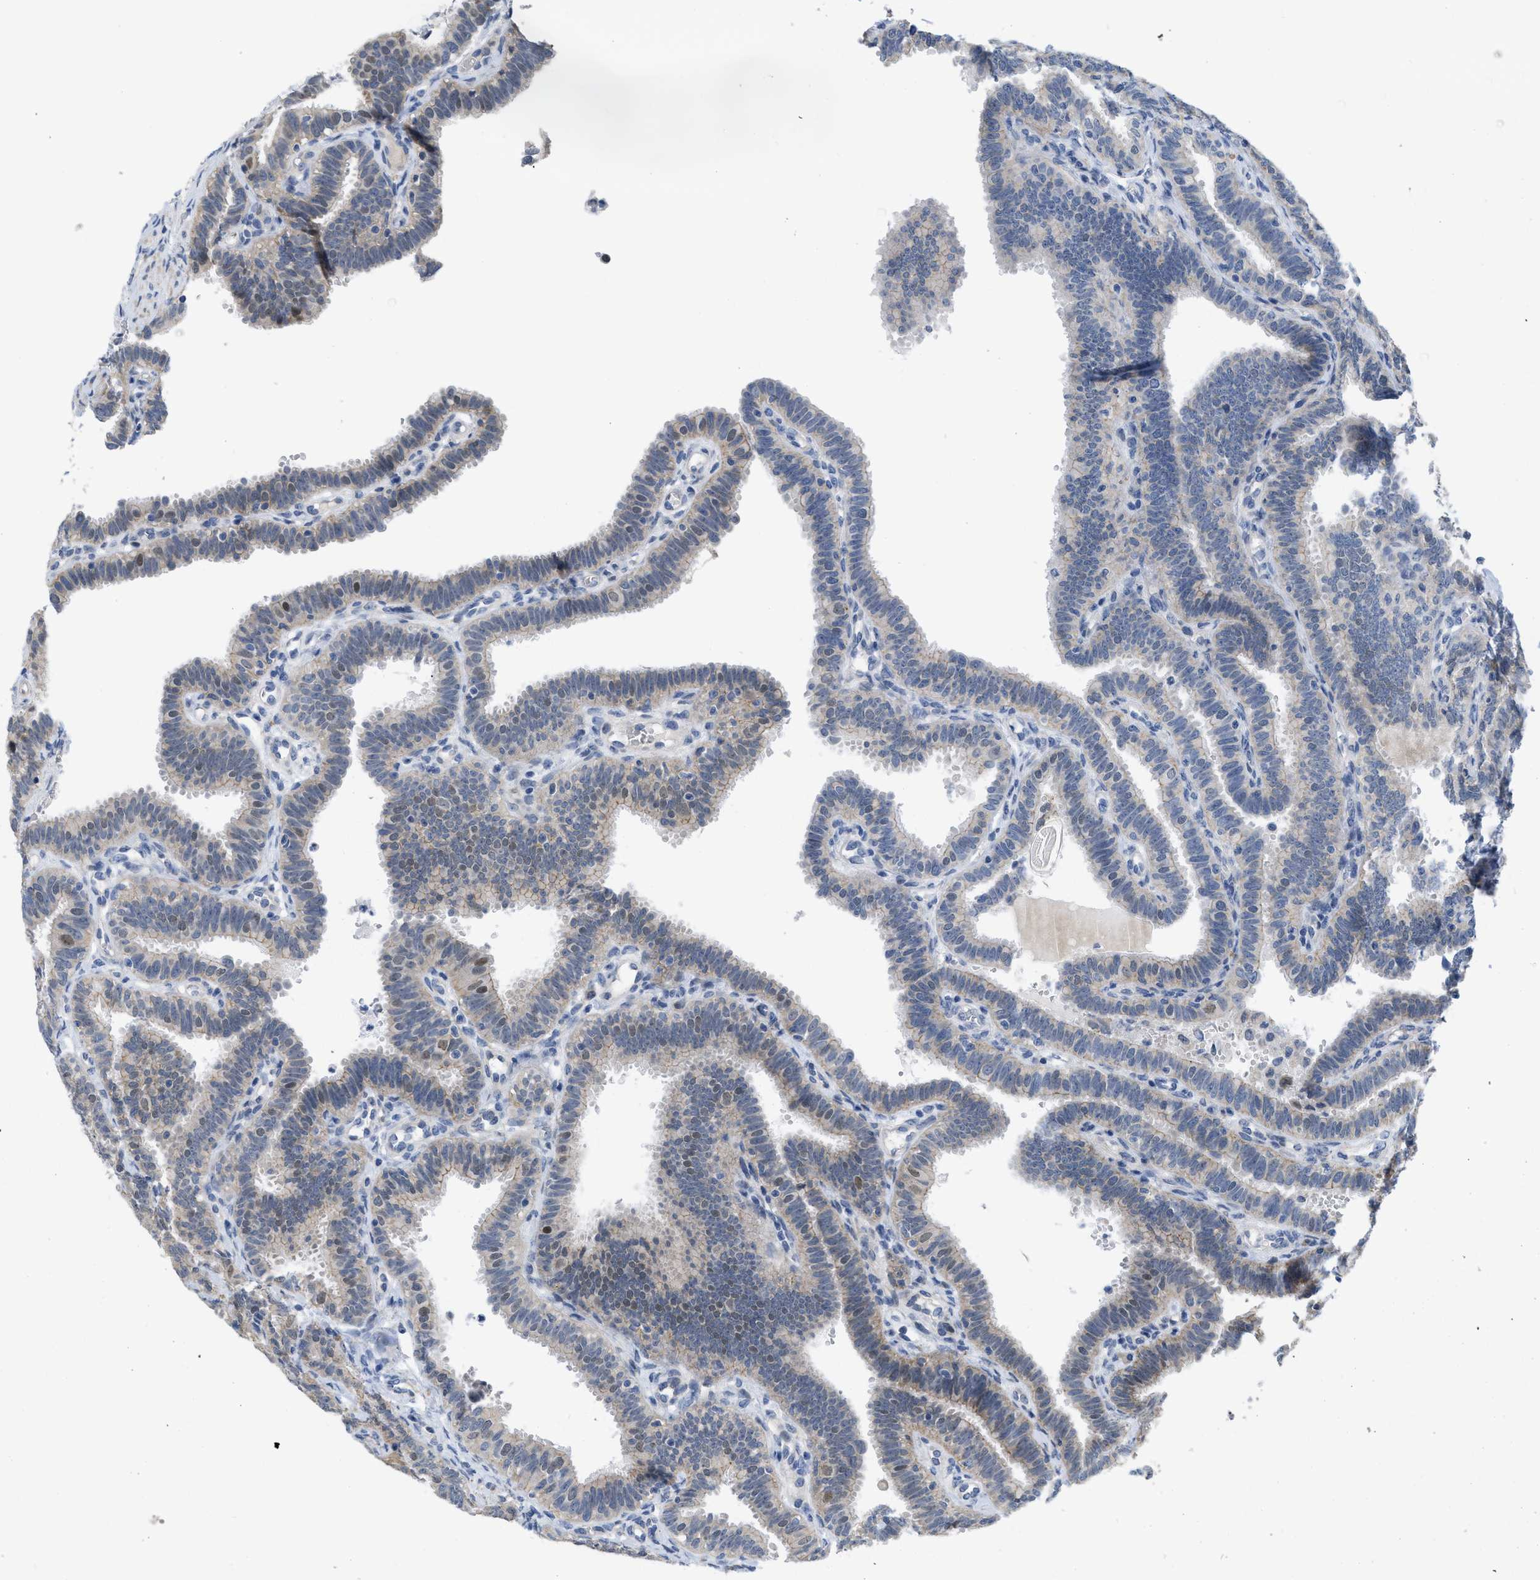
{"staining": {"intensity": "weak", "quantity": "25%-75%", "location": "cytoplasmic/membranous,nuclear"}, "tissue": "fallopian tube", "cell_type": "Glandular cells", "image_type": "normal", "snomed": [{"axis": "morphology", "description": "Normal tissue, NOS"}, {"axis": "topography", "description": "Fallopian tube"}, {"axis": "topography", "description": "Placenta"}], "caption": "Immunohistochemical staining of normal fallopian tube shows weak cytoplasmic/membranous,nuclear protein positivity in approximately 25%-75% of glandular cells.", "gene": "CDPF1", "patient": {"sex": "female", "age": 34}}